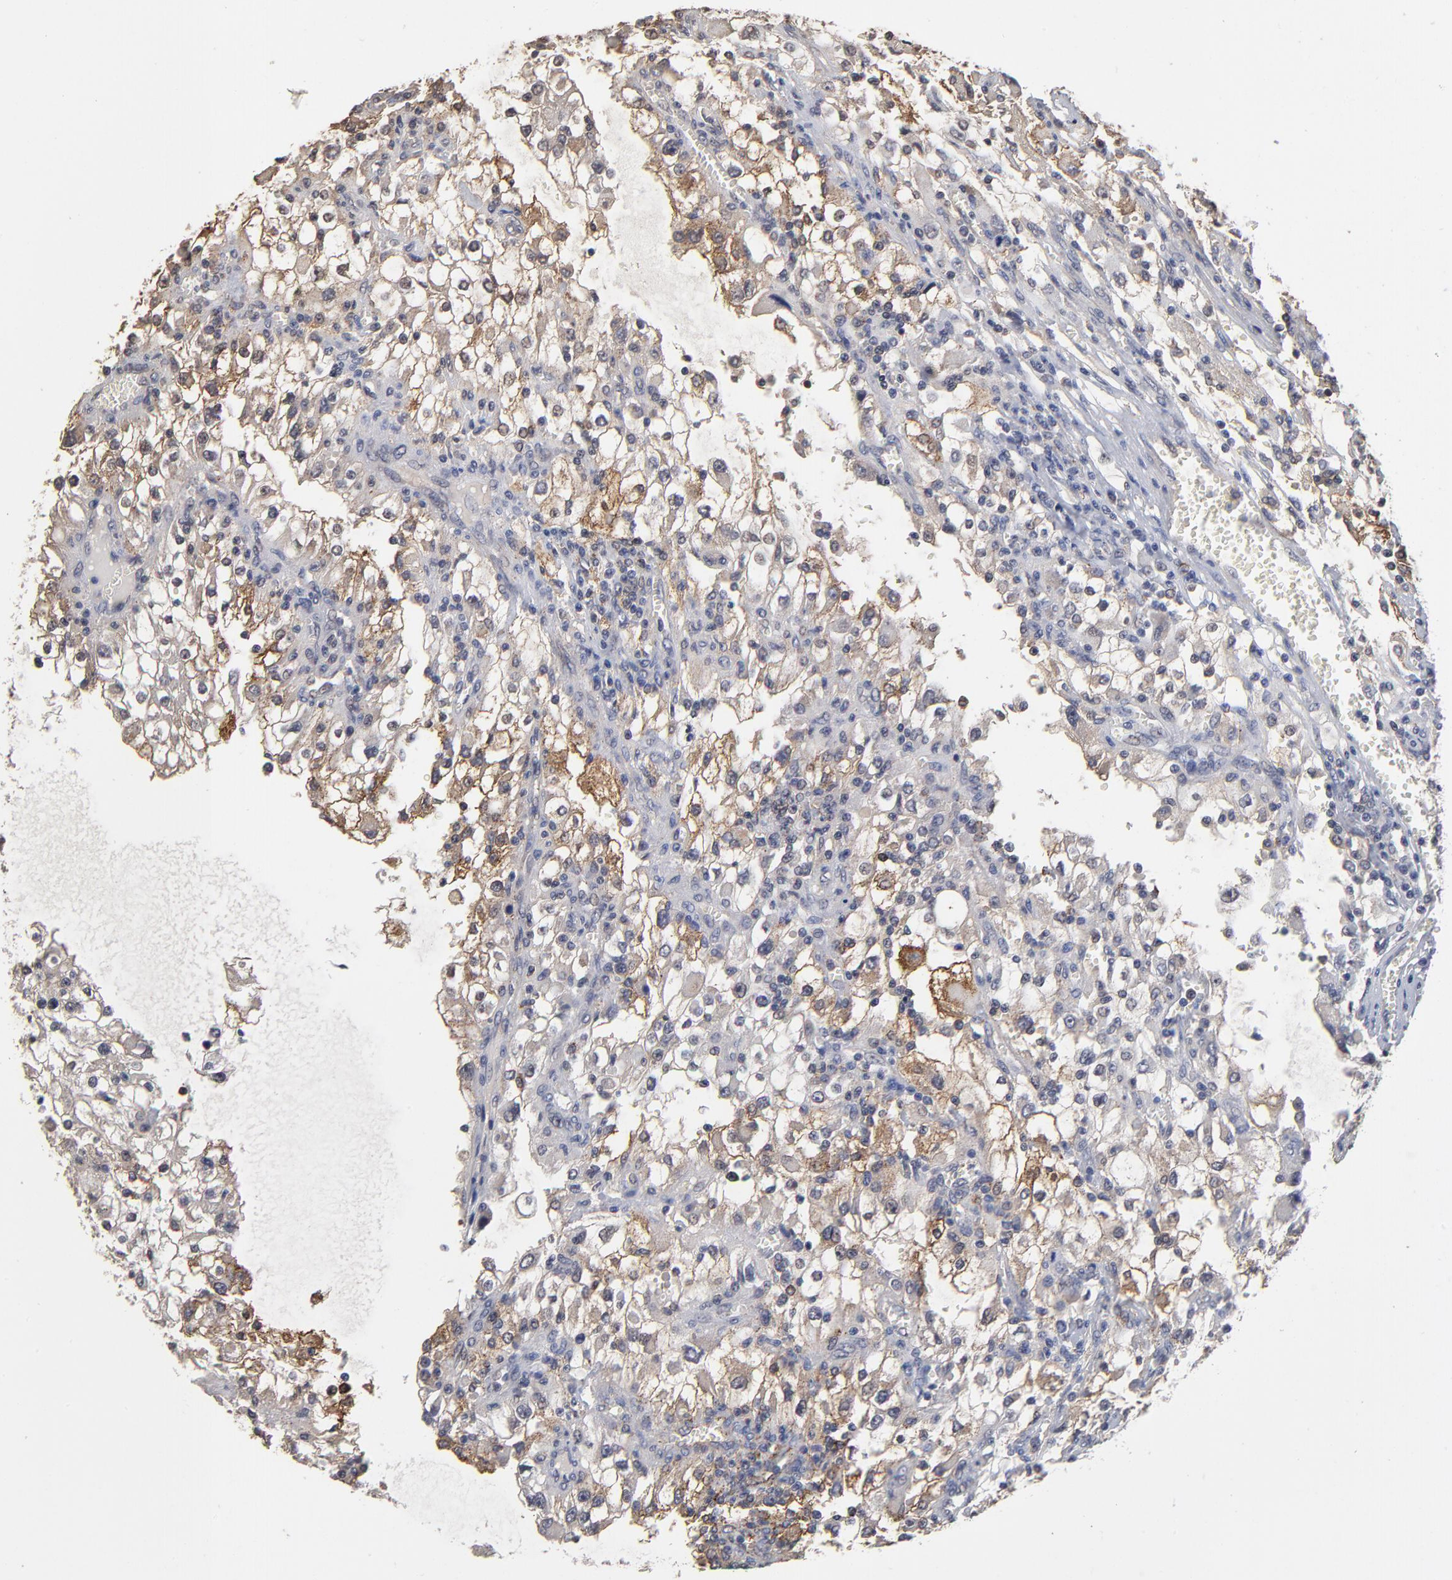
{"staining": {"intensity": "weak", "quantity": "<25%", "location": "cytoplasmic/membranous"}, "tissue": "renal cancer", "cell_type": "Tumor cells", "image_type": "cancer", "snomed": [{"axis": "morphology", "description": "Adenocarcinoma, NOS"}, {"axis": "topography", "description": "Kidney"}], "caption": "Renal adenocarcinoma was stained to show a protein in brown. There is no significant positivity in tumor cells.", "gene": "ASB8", "patient": {"sex": "female", "age": 52}}